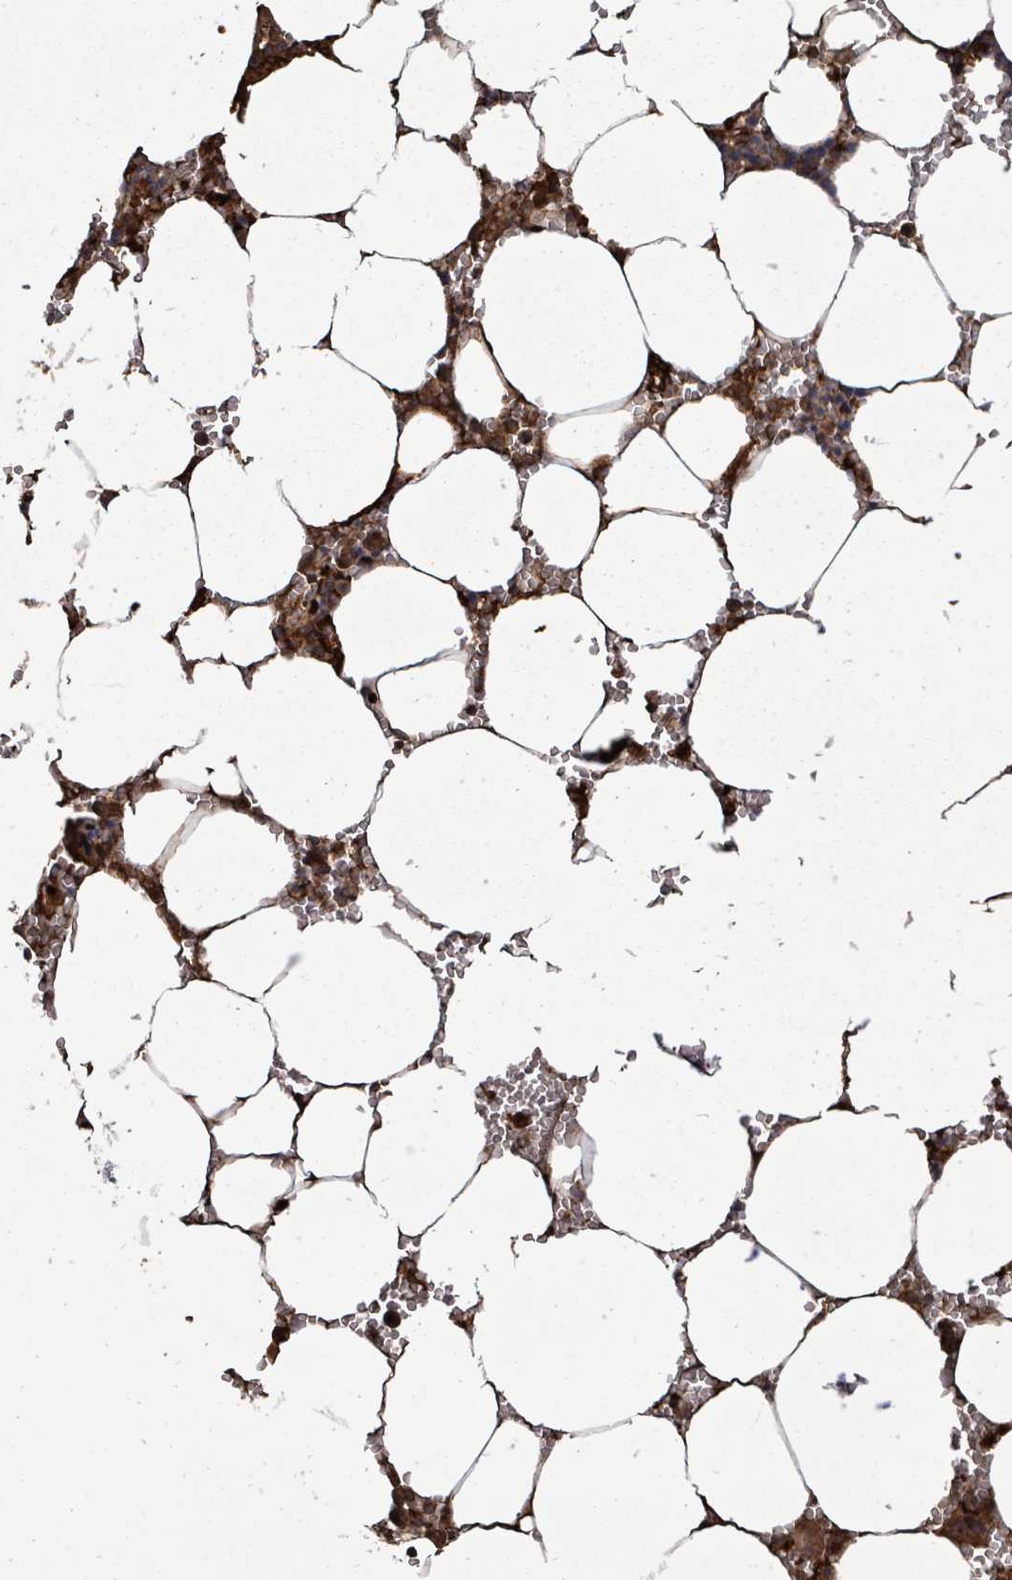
{"staining": {"intensity": "strong", "quantity": ">75%", "location": "cytoplasmic/membranous"}, "tissue": "bone marrow", "cell_type": "Hematopoietic cells", "image_type": "normal", "snomed": [{"axis": "morphology", "description": "Normal tissue, NOS"}, {"axis": "topography", "description": "Bone marrow"}], "caption": "Unremarkable bone marrow displays strong cytoplasmic/membranous expression in about >75% of hematopoietic cells, visualized by immunohistochemistry.", "gene": "EIF3CL", "patient": {"sex": "male", "age": 70}}